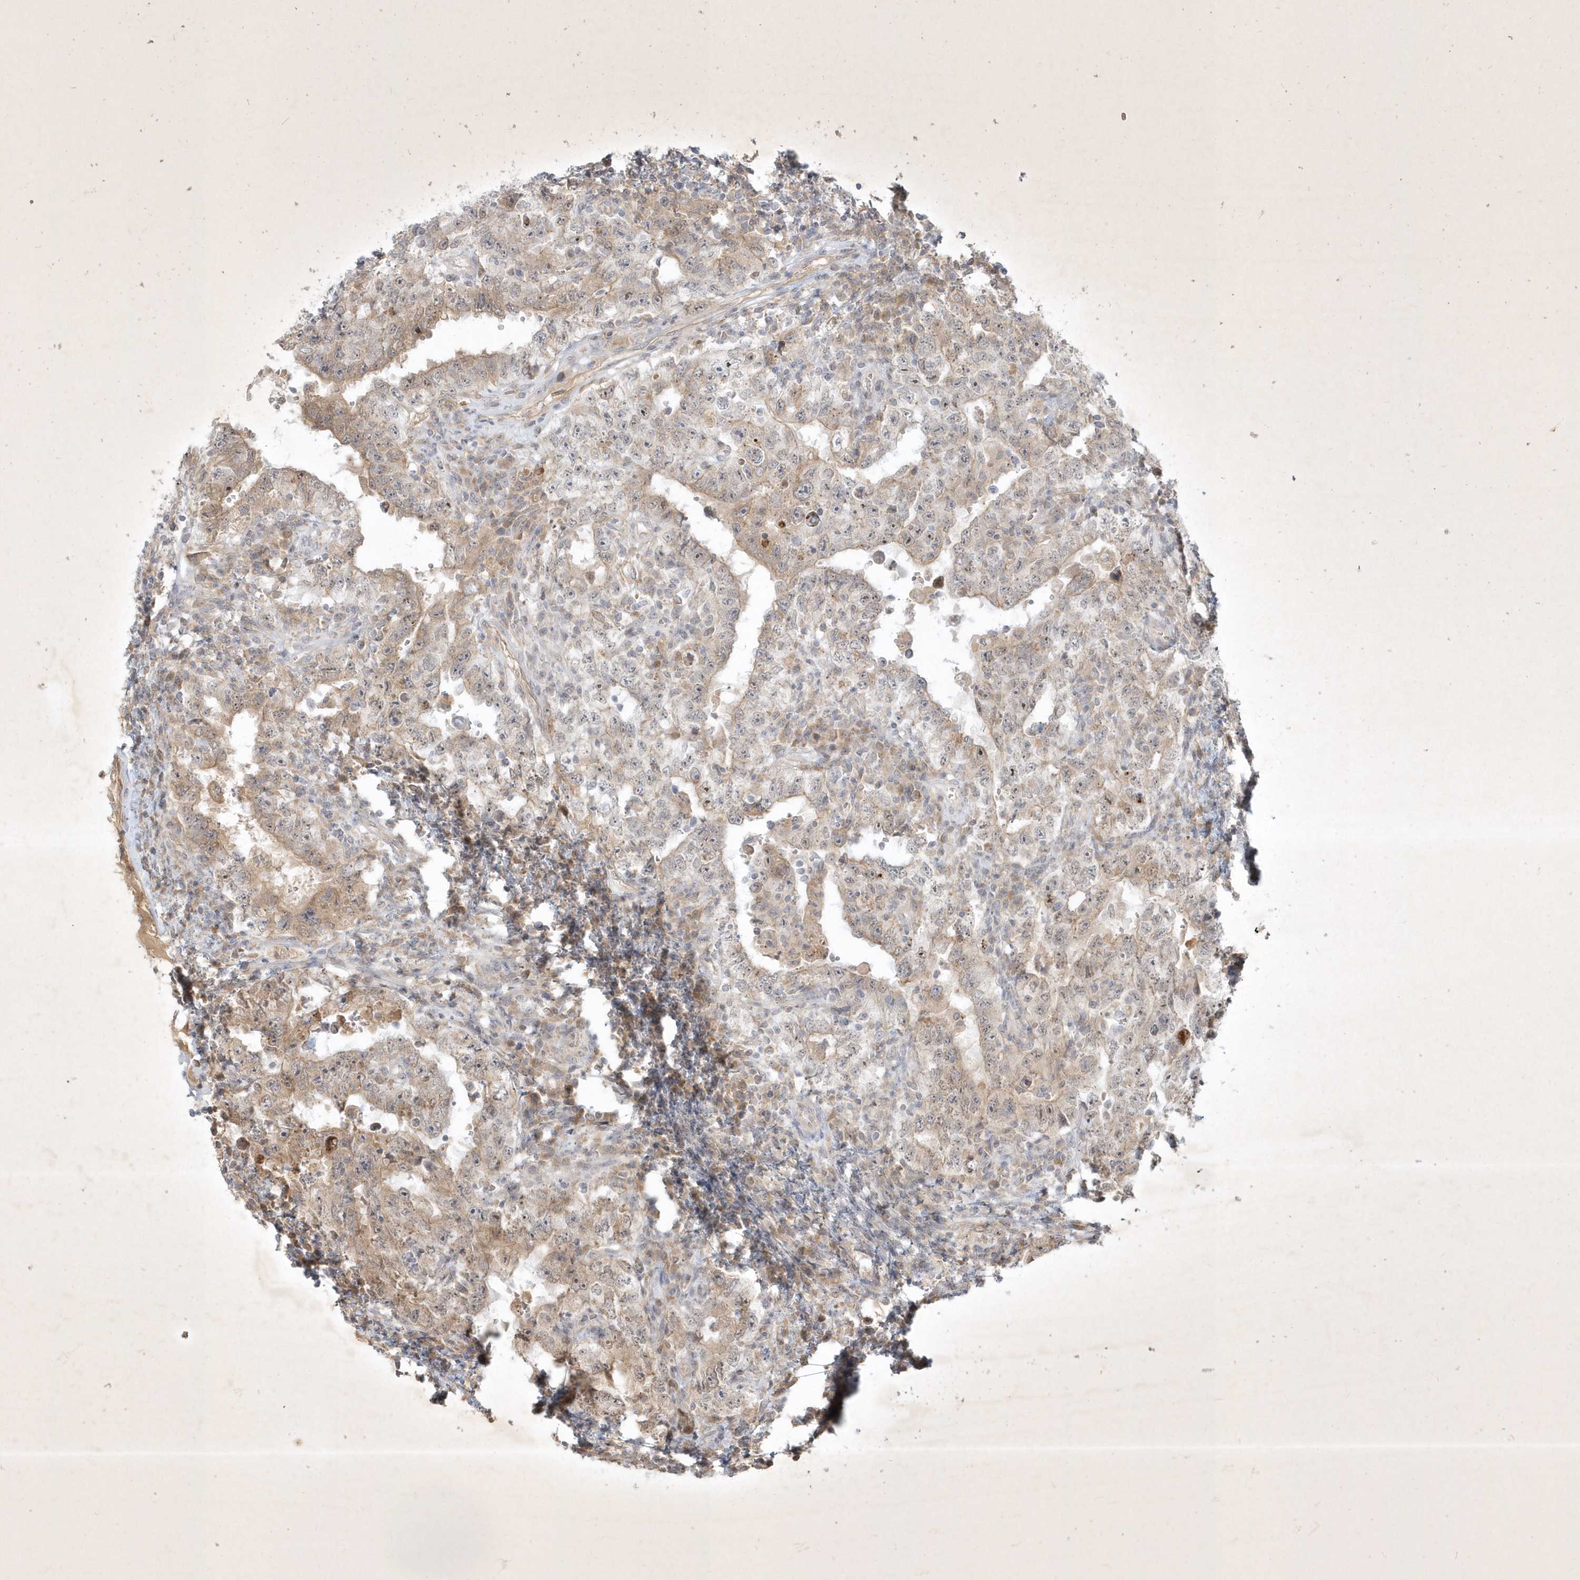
{"staining": {"intensity": "weak", "quantity": "25%-75%", "location": "cytoplasmic/membranous"}, "tissue": "testis cancer", "cell_type": "Tumor cells", "image_type": "cancer", "snomed": [{"axis": "morphology", "description": "Carcinoma, Embryonal, NOS"}, {"axis": "topography", "description": "Testis"}], "caption": "Testis cancer (embryonal carcinoma) stained with a protein marker displays weak staining in tumor cells.", "gene": "BOD1", "patient": {"sex": "male", "age": 26}}